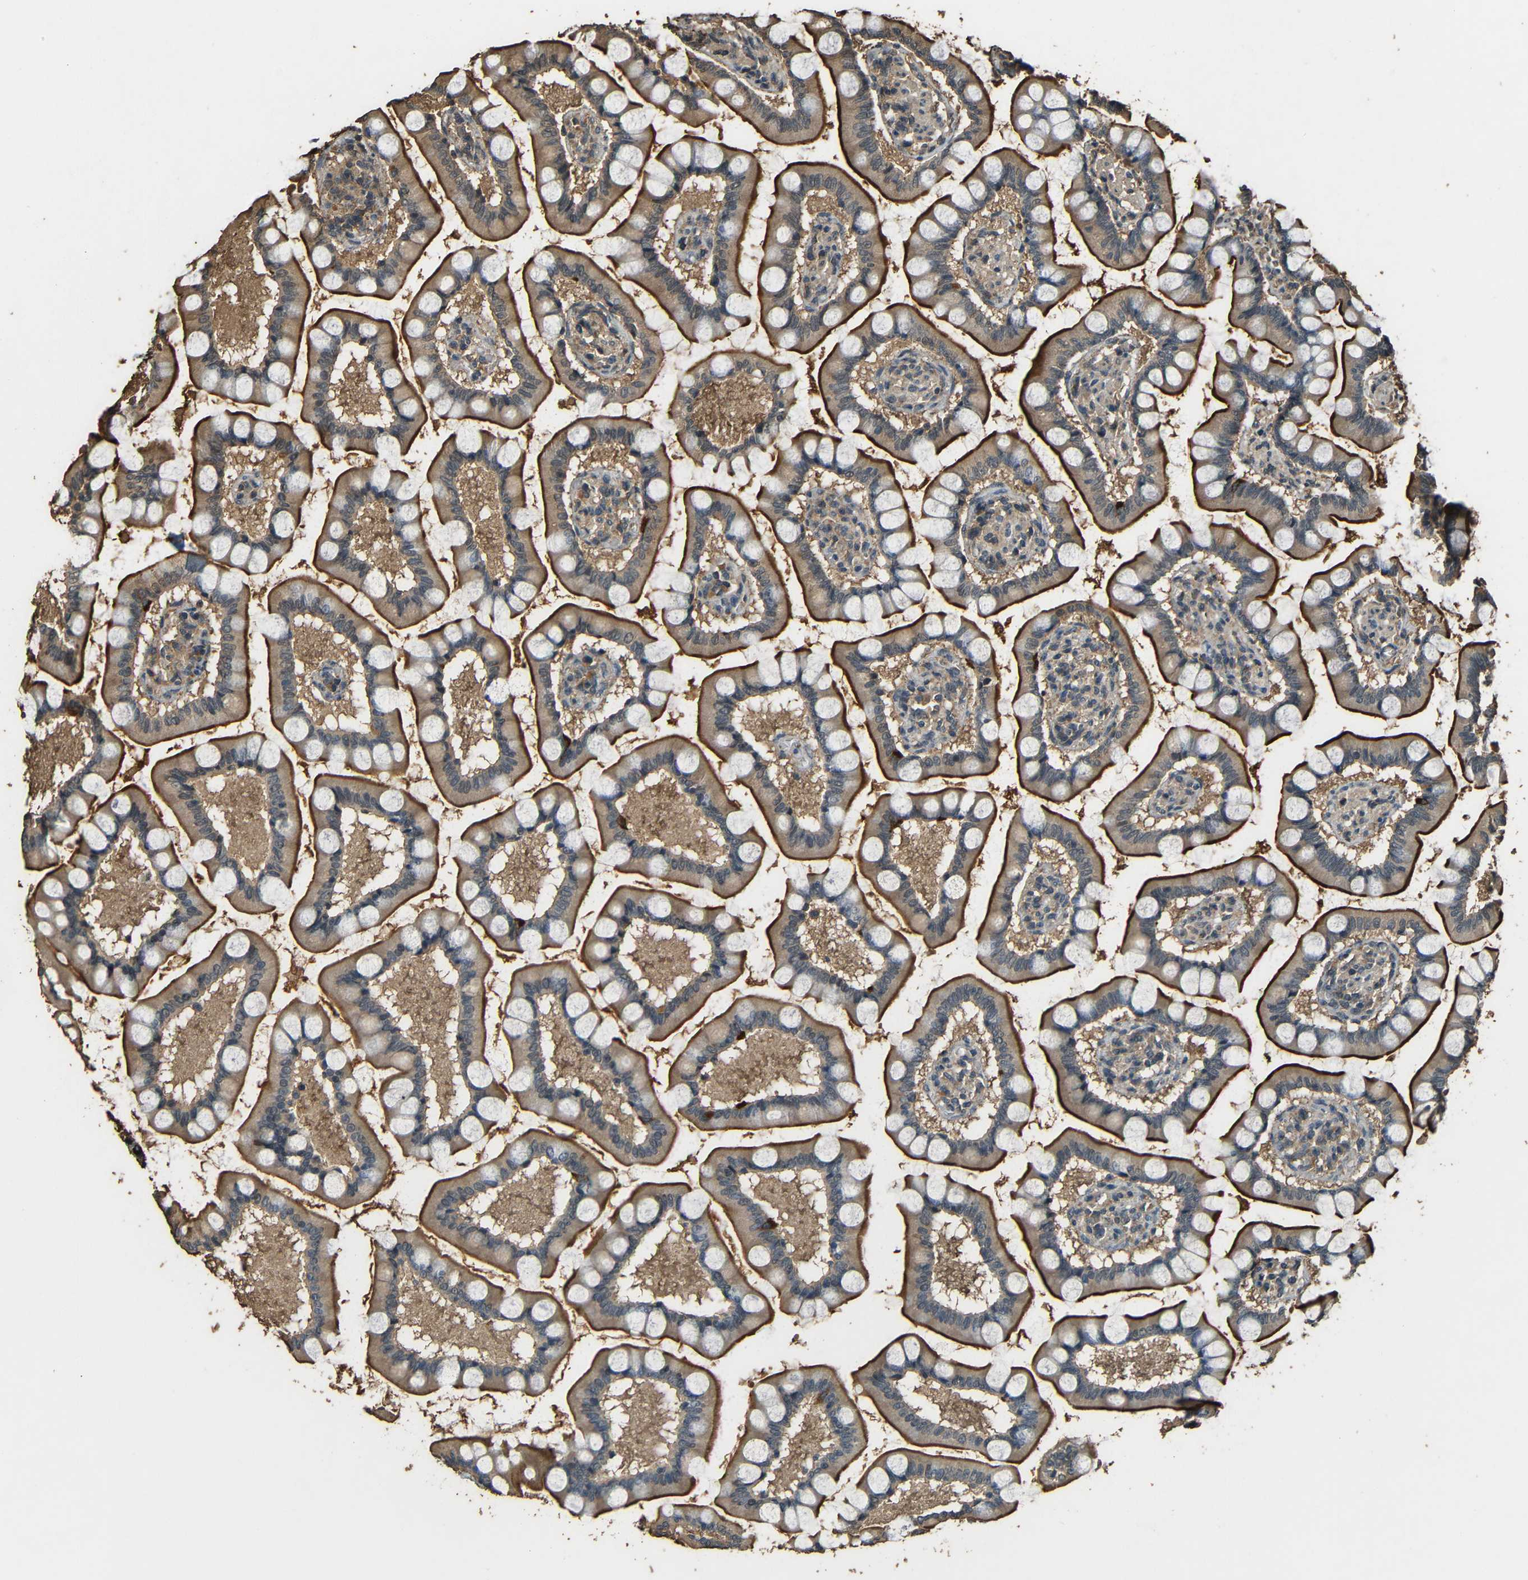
{"staining": {"intensity": "moderate", "quantity": ">75%", "location": "cytoplasmic/membranous"}, "tissue": "small intestine", "cell_type": "Glandular cells", "image_type": "normal", "snomed": [{"axis": "morphology", "description": "Normal tissue, NOS"}, {"axis": "topography", "description": "Small intestine"}], "caption": "Moderate cytoplasmic/membranous staining for a protein is present in approximately >75% of glandular cells of unremarkable small intestine using IHC.", "gene": "PDE5A", "patient": {"sex": "male", "age": 41}}